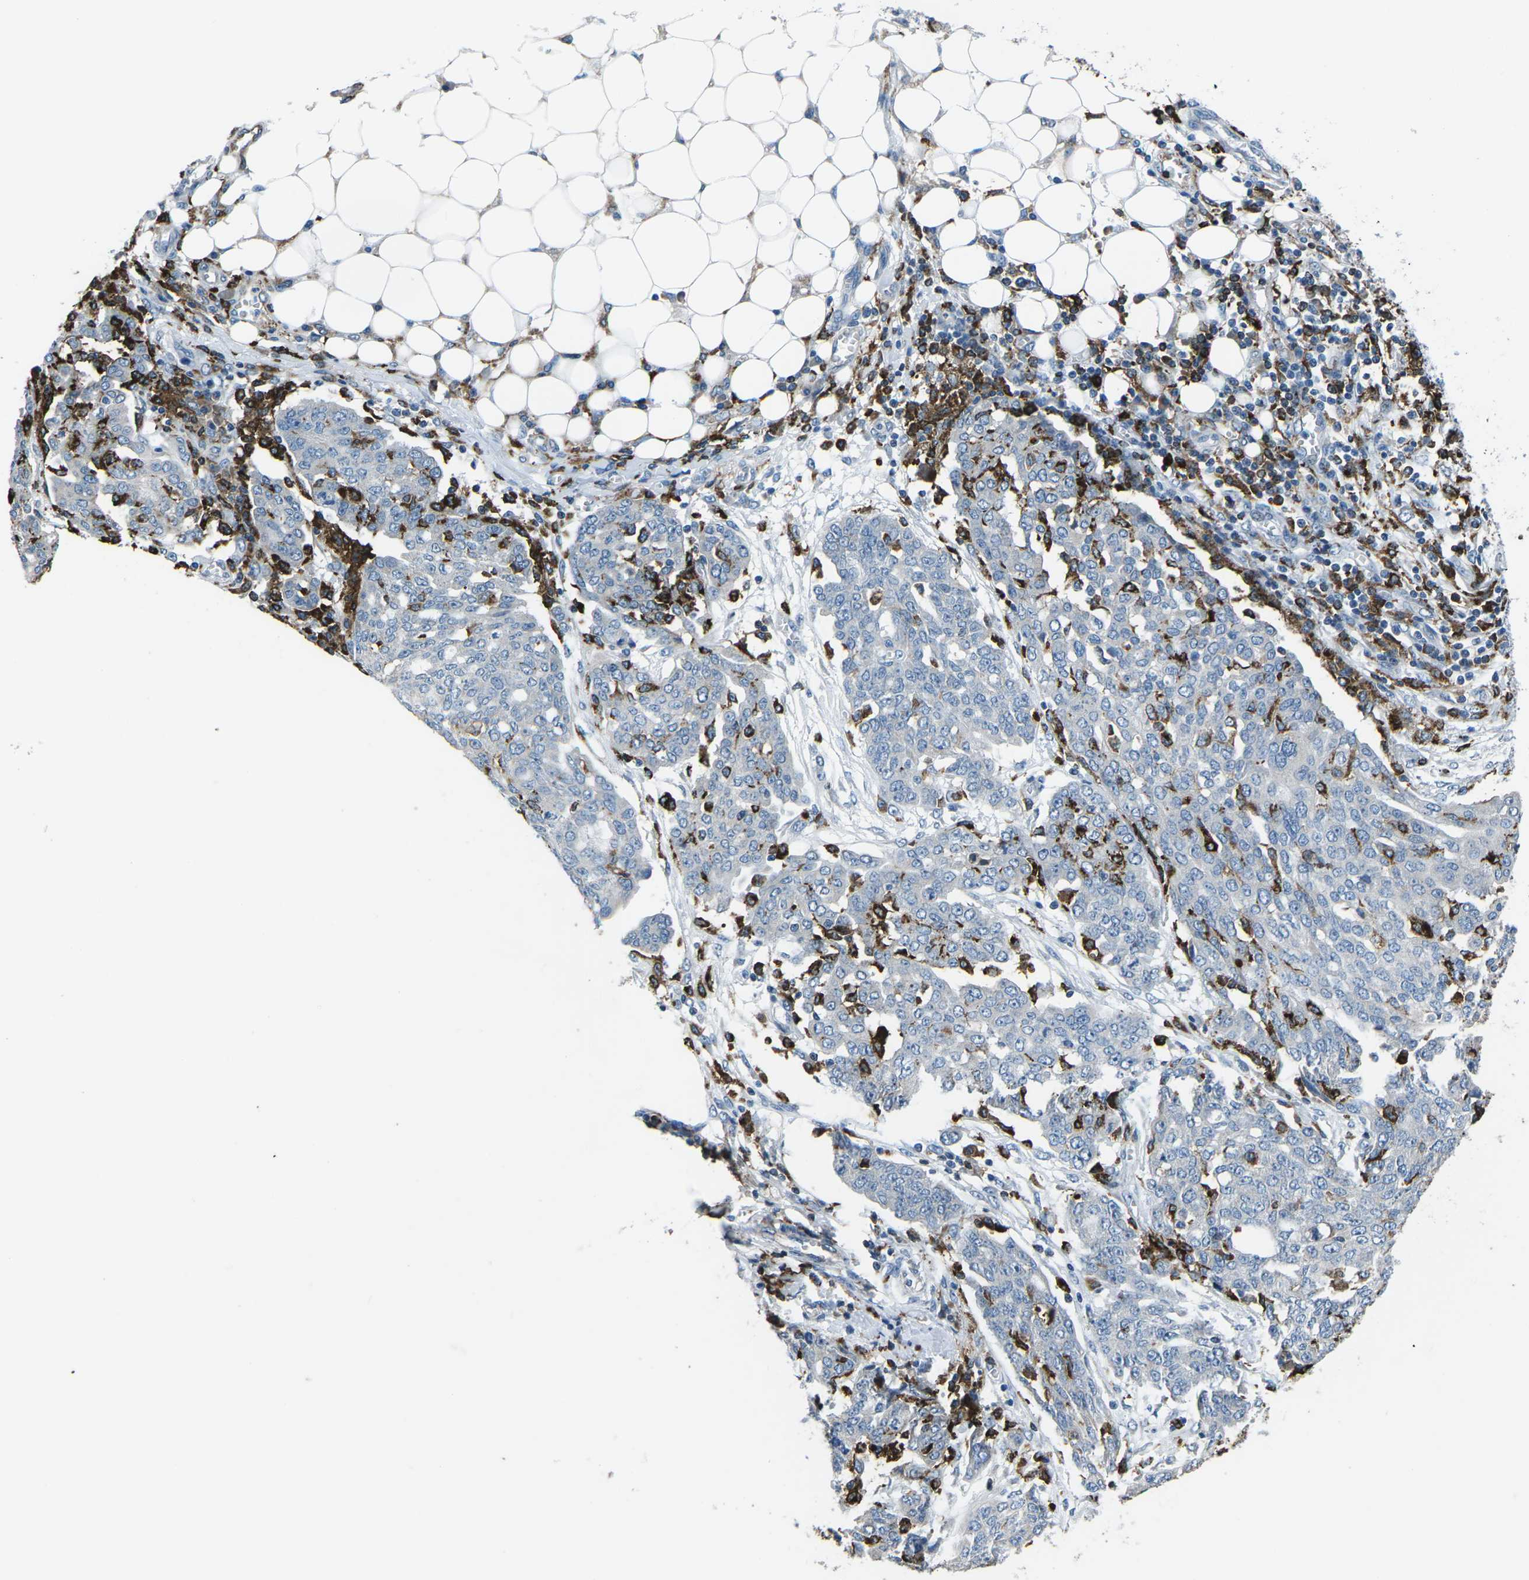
{"staining": {"intensity": "negative", "quantity": "none", "location": "none"}, "tissue": "ovarian cancer", "cell_type": "Tumor cells", "image_type": "cancer", "snomed": [{"axis": "morphology", "description": "Cystadenocarcinoma, serous, NOS"}, {"axis": "topography", "description": "Soft tissue"}, {"axis": "topography", "description": "Ovary"}], "caption": "This is an IHC photomicrograph of human ovarian serous cystadenocarcinoma. There is no expression in tumor cells.", "gene": "PTPN1", "patient": {"sex": "female", "age": 57}}